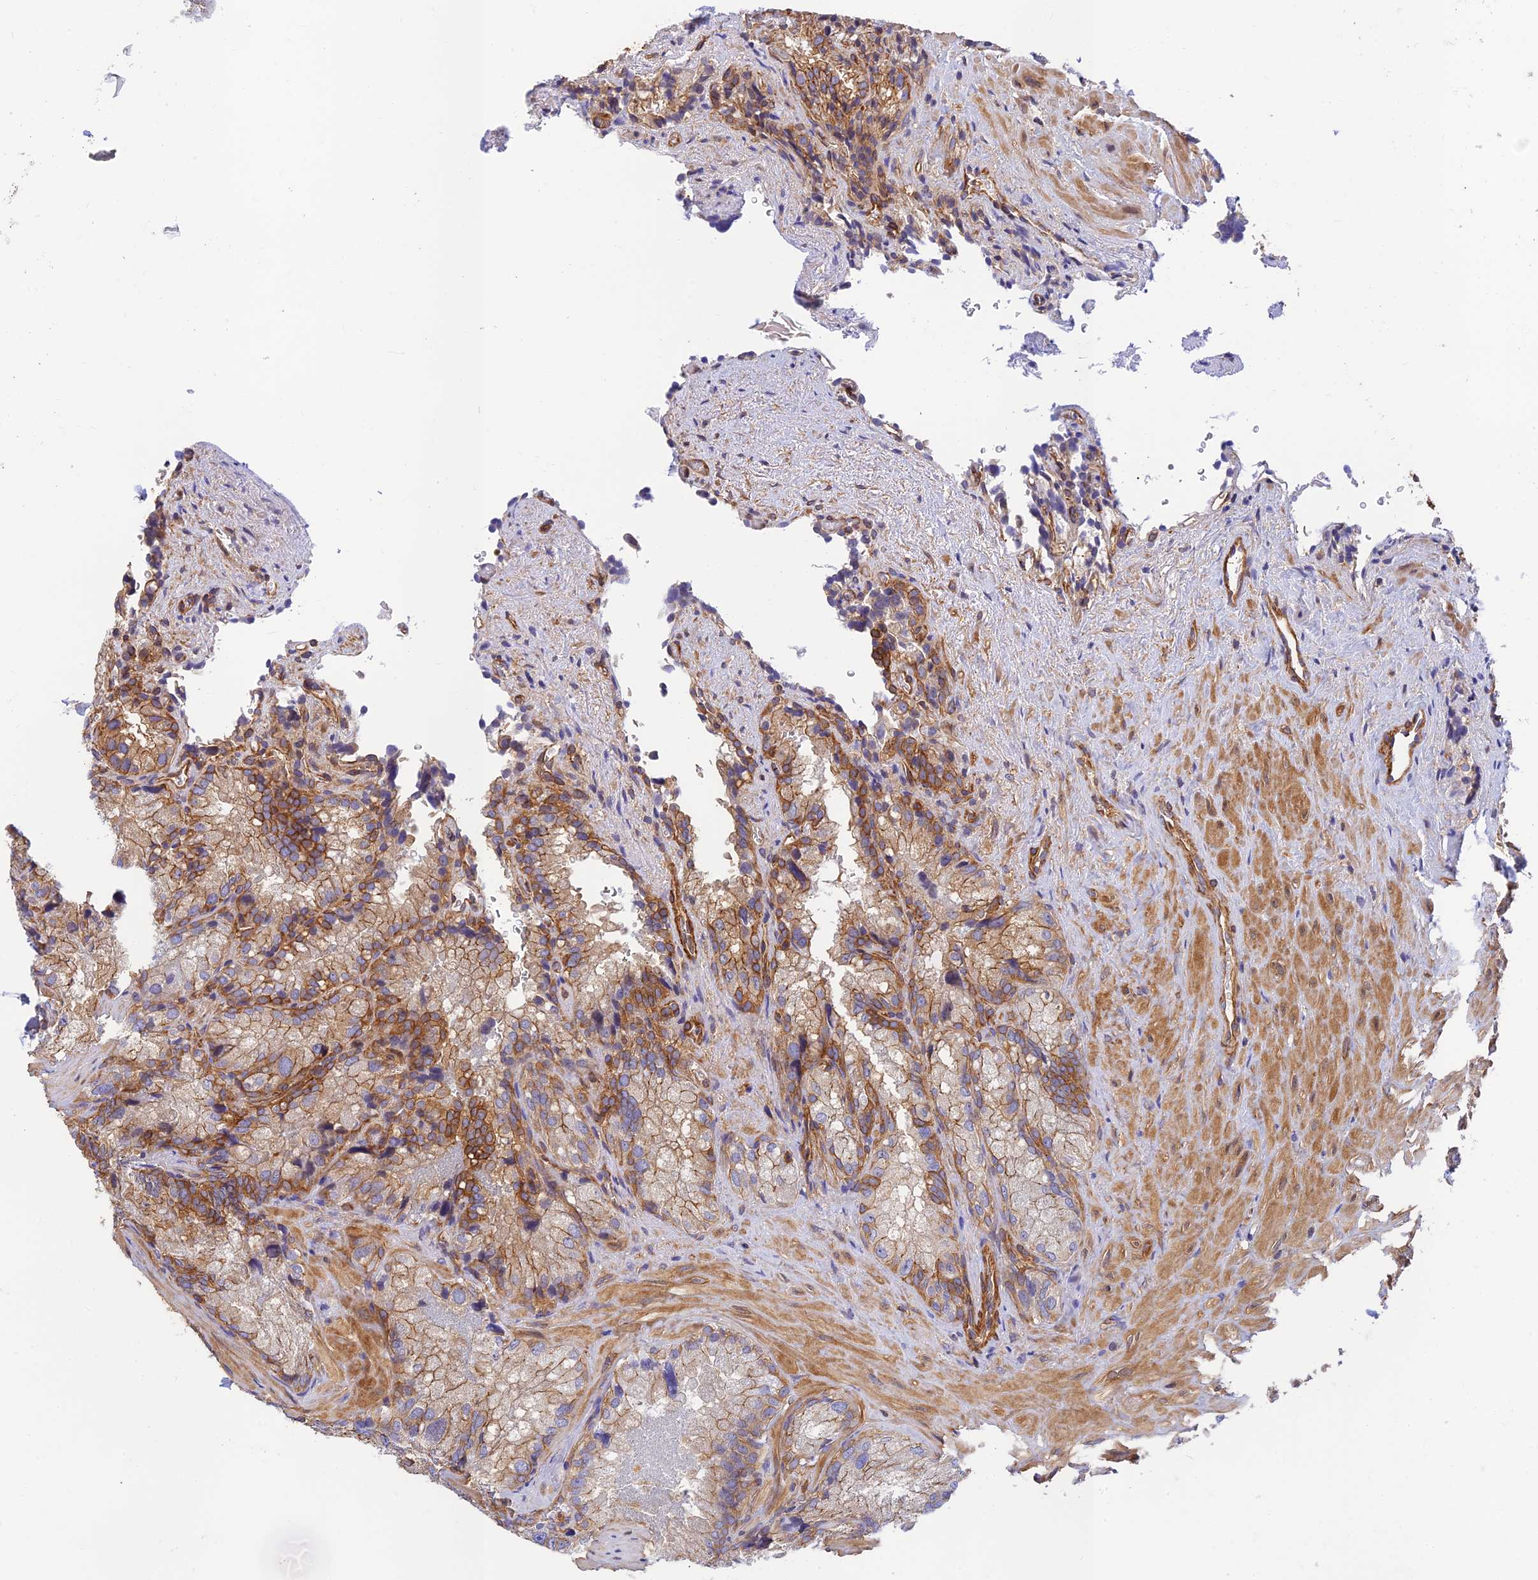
{"staining": {"intensity": "moderate", "quantity": "25%-75%", "location": "cytoplasmic/membranous"}, "tissue": "seminal vesicle", "cell_type": "Glandular cells", "image_type": "normal", "snomed": [{"axis": "morphology", "description": "Normal tissue, NOS"}, {"axis": "topography", "description": "Seminal veicle"}], "caption": "Protein analysis of normal seminal vesicle demonstrates moderate cytoplasmic/membranous positivity in approximately 25%-75% of glandular cells. The protein of interest is stained brown, and the nuclei are stained in blue (DAB (3,3'-diaminobenzidine) IHC with brightfield microscopy, high magnification).", "gene": "PPP1R12C", "patient": {"sex": "male", "age": 62}}